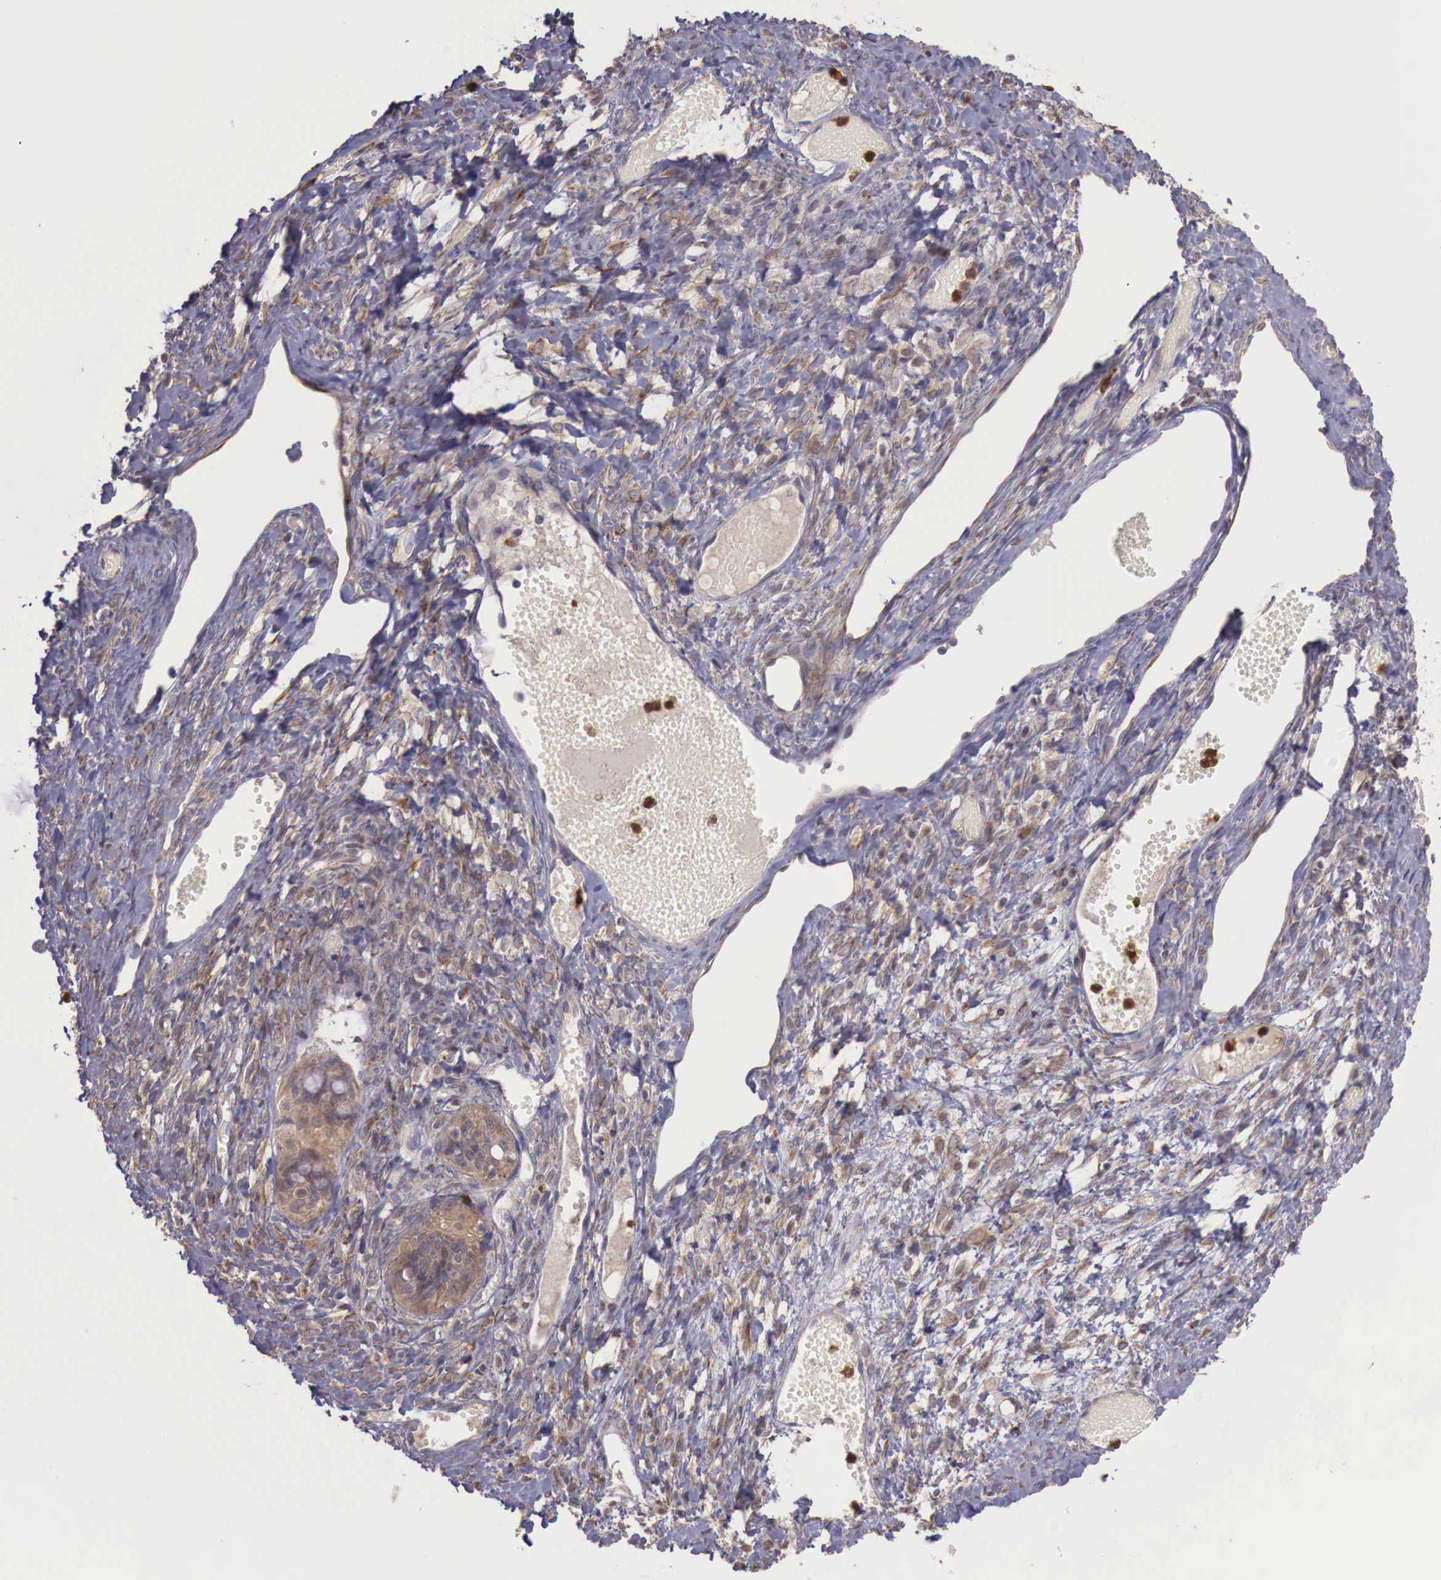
{"staining": {"intensity": "weak", "quantity": ">75%", "location": "cytoplasmic/membranous"}, "tissue": "ovarian cancer", "cell_type": "Tumor cells", "image_type": "cancer", "snomed": [{"axis": "morphology", "description": "Cystadenocarcinoma, mucinous, NOS"}, {"axis": "topography", "description": "Ovary"}], "caption": "High-power microscopy captured an IHC image of ovarian mucinous cystadenocarcinoma, revealing weak cytoplasmic/membranous positivity in approximately >75% of tumor cells. Using DAB (brown) and hematoxylin (blue) stains, captured at high magnification using brightfield microscopy.", "gene": "GAB2", "patient": {"sex": "female", "age": 57}}